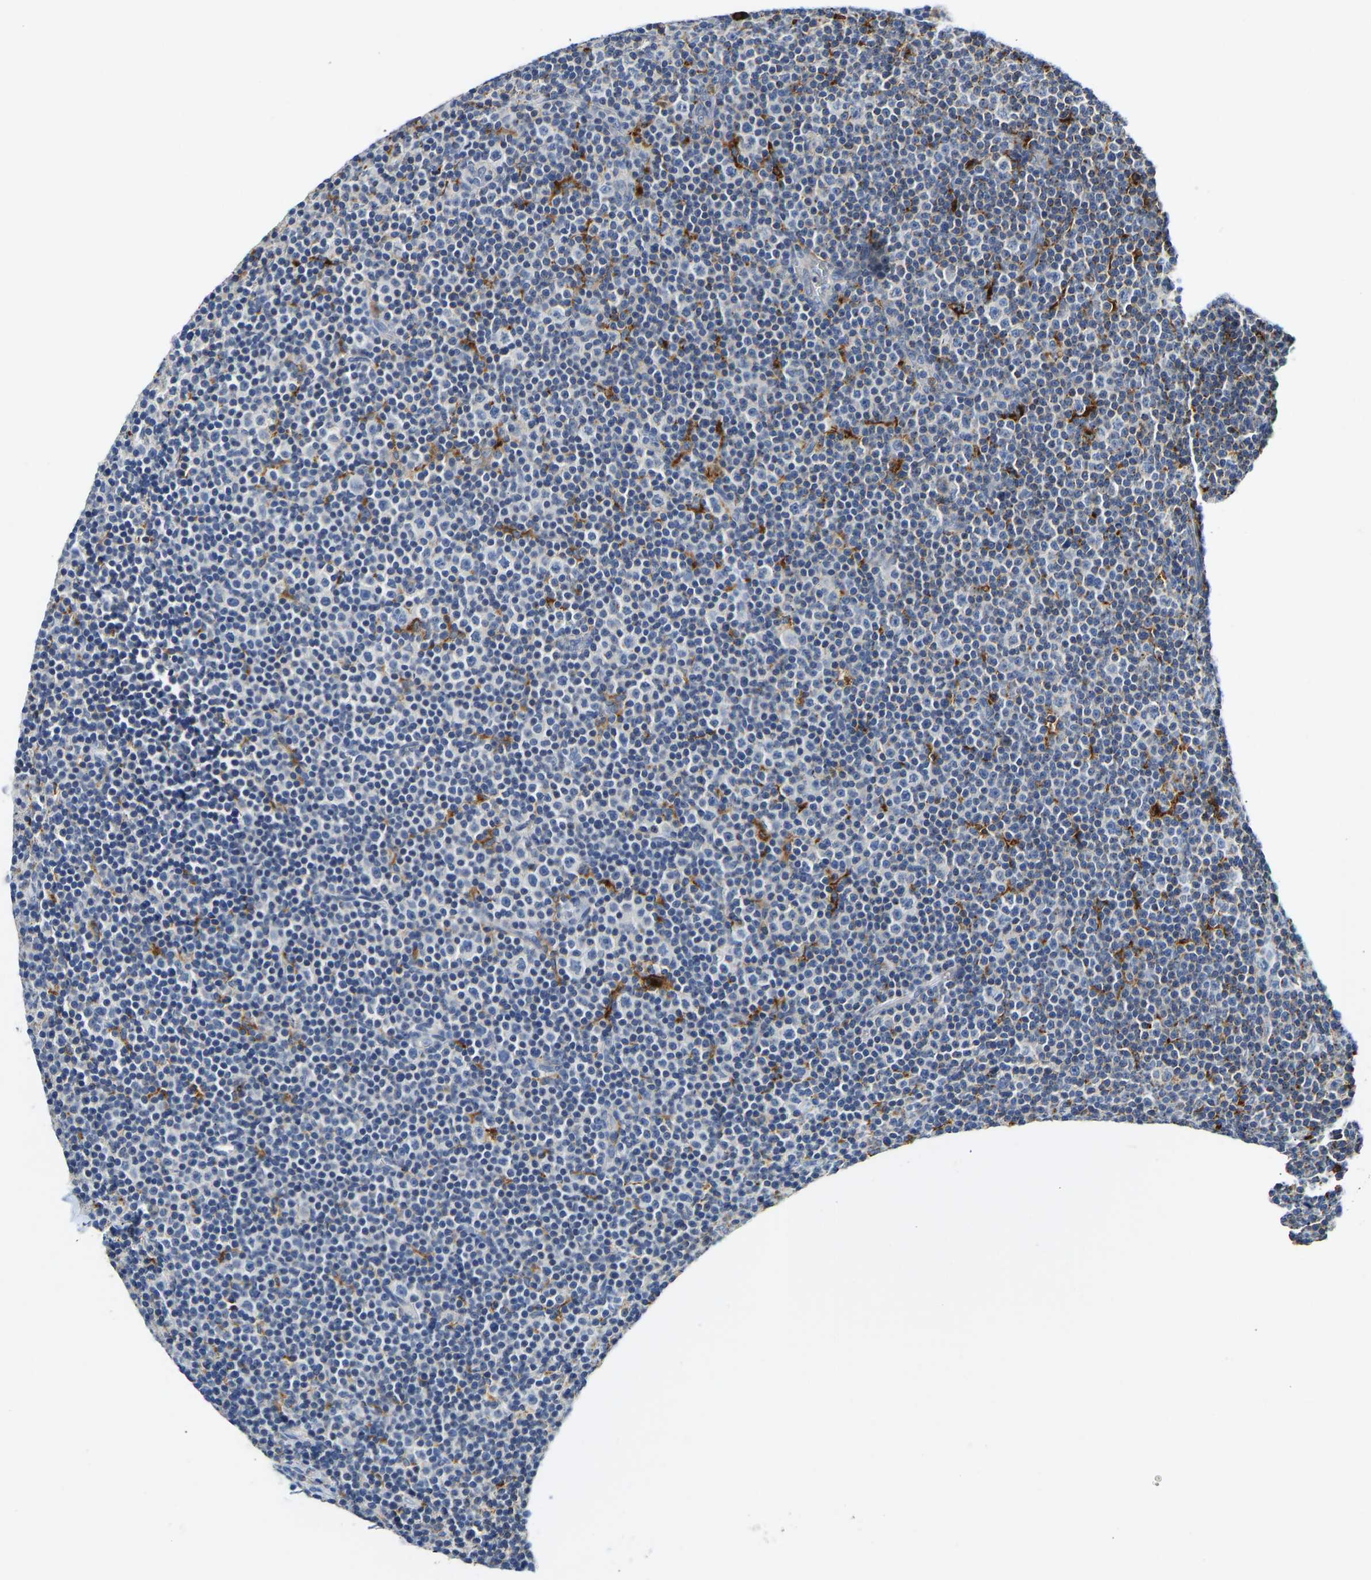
{"staining": {"intensity": "negative", "quantity": "none", "location": "none"}, "tissue": "lymphoma", "cell_type": "Tumor cells", "image_type": "cancer", "snomed": [{"axis": "morphology", "description": "Malignant lymphoma, non-Hodgkin's type, Low grade"}, {"axis": "topography", "description": "Lymph node"}], "caption": "Tumor cells are negative for protein expression in human malignant lymphoma, non-Hodgkin's type (low-grade).", "gene": "ATP6V1E1", "patient": {"sex": "female", "age": 67}}